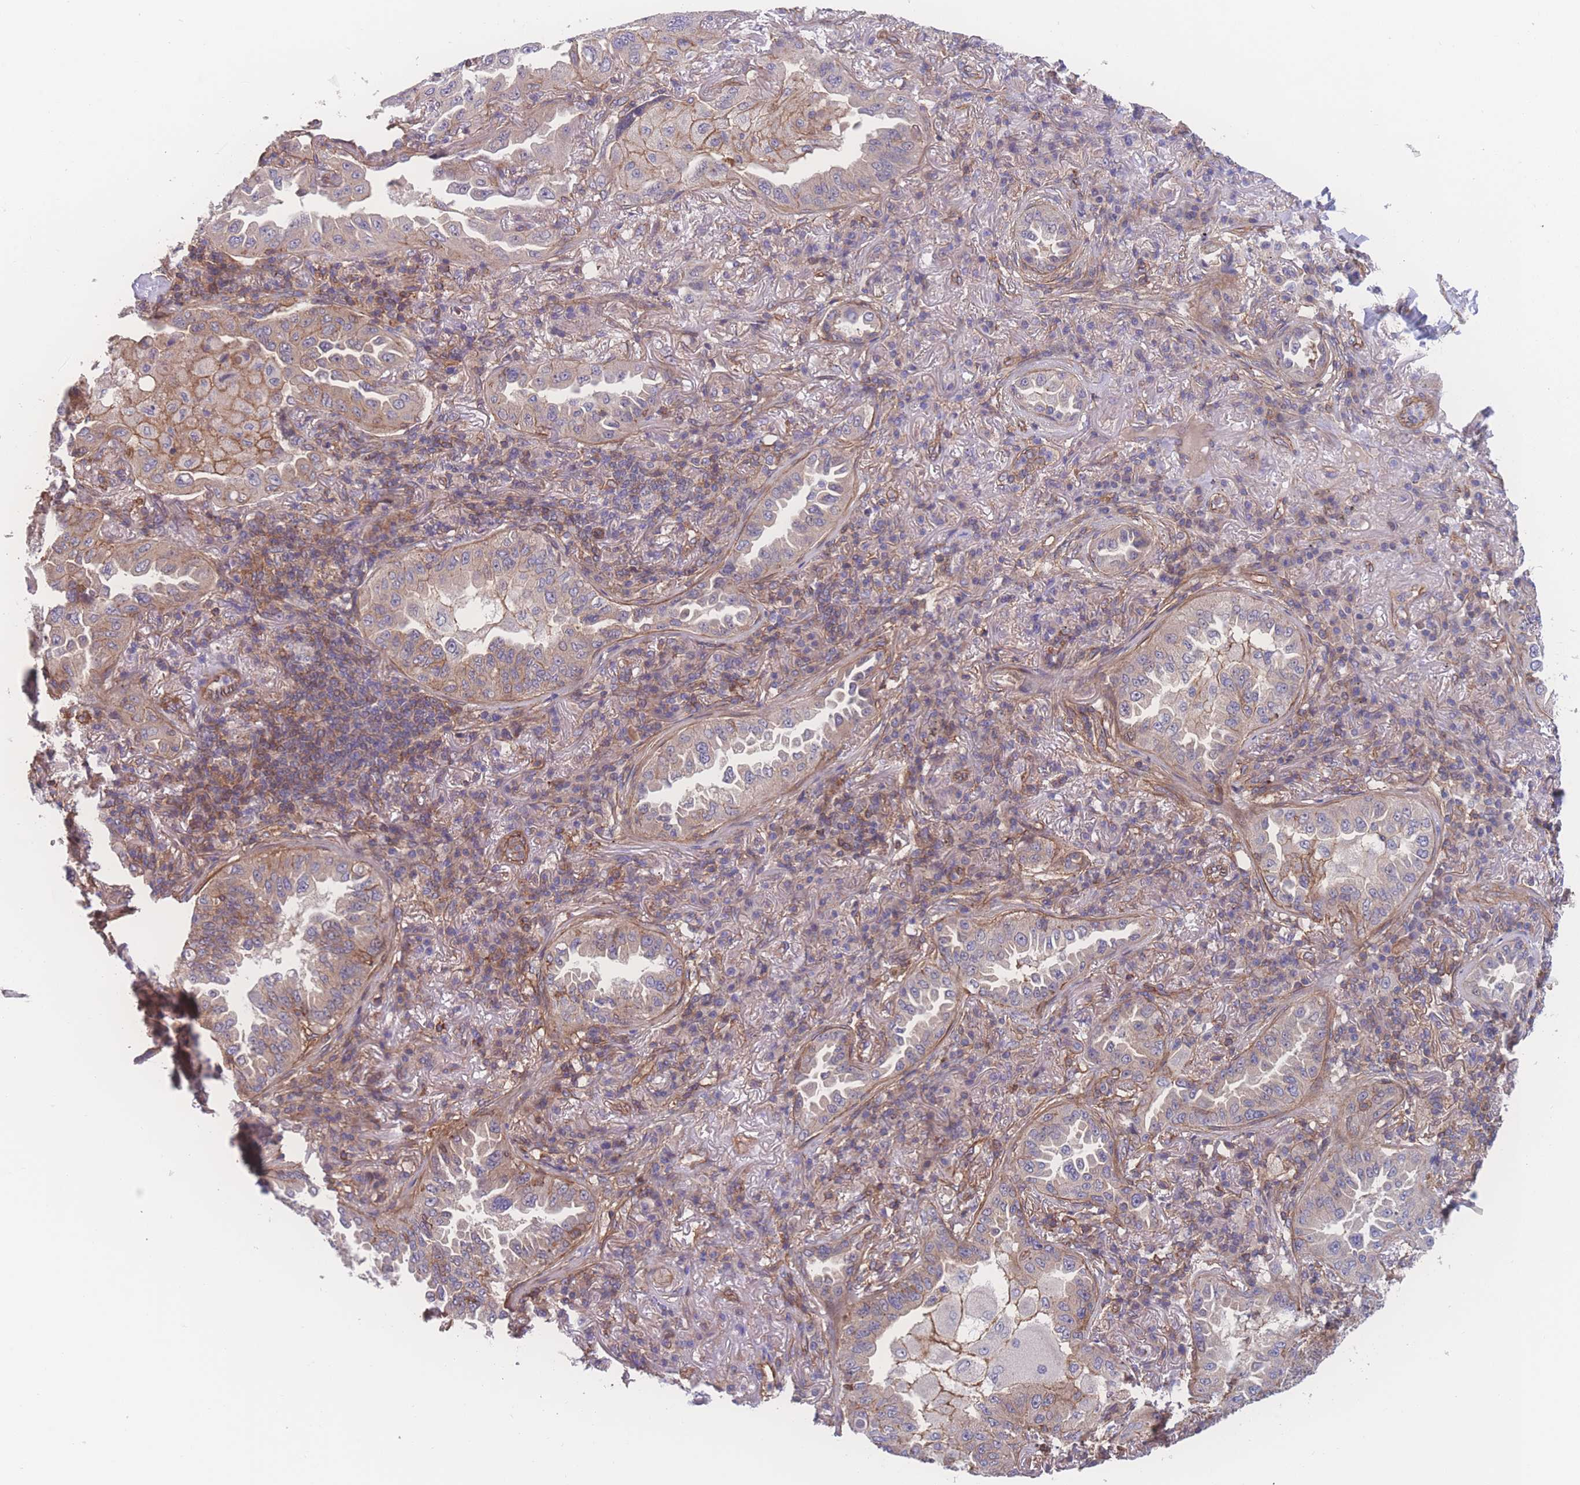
{"staining": {"intensity": "weak", "quantity": "25%-75%", "location": "cytoplasmic/membranous"}, "tissue": "lung cancer", "cell_type": "Tumor cells", "image_type": "cancer", "snomed": [{"axis": "morphology", "description": "Adenocarcinoma, NOS"}, {"axis": "topography", "description": "Lung"}], "caption": "DAB (3,3'-diaminobenzidine) immunohistochemical staining of human lung adenocarcinoma exhibits weak cytoplasmic/membranous protein expression in about 25%-75% of tumor cells.", "gene": "CFAP97", "patient": {"sex": "female", "age": 69}}